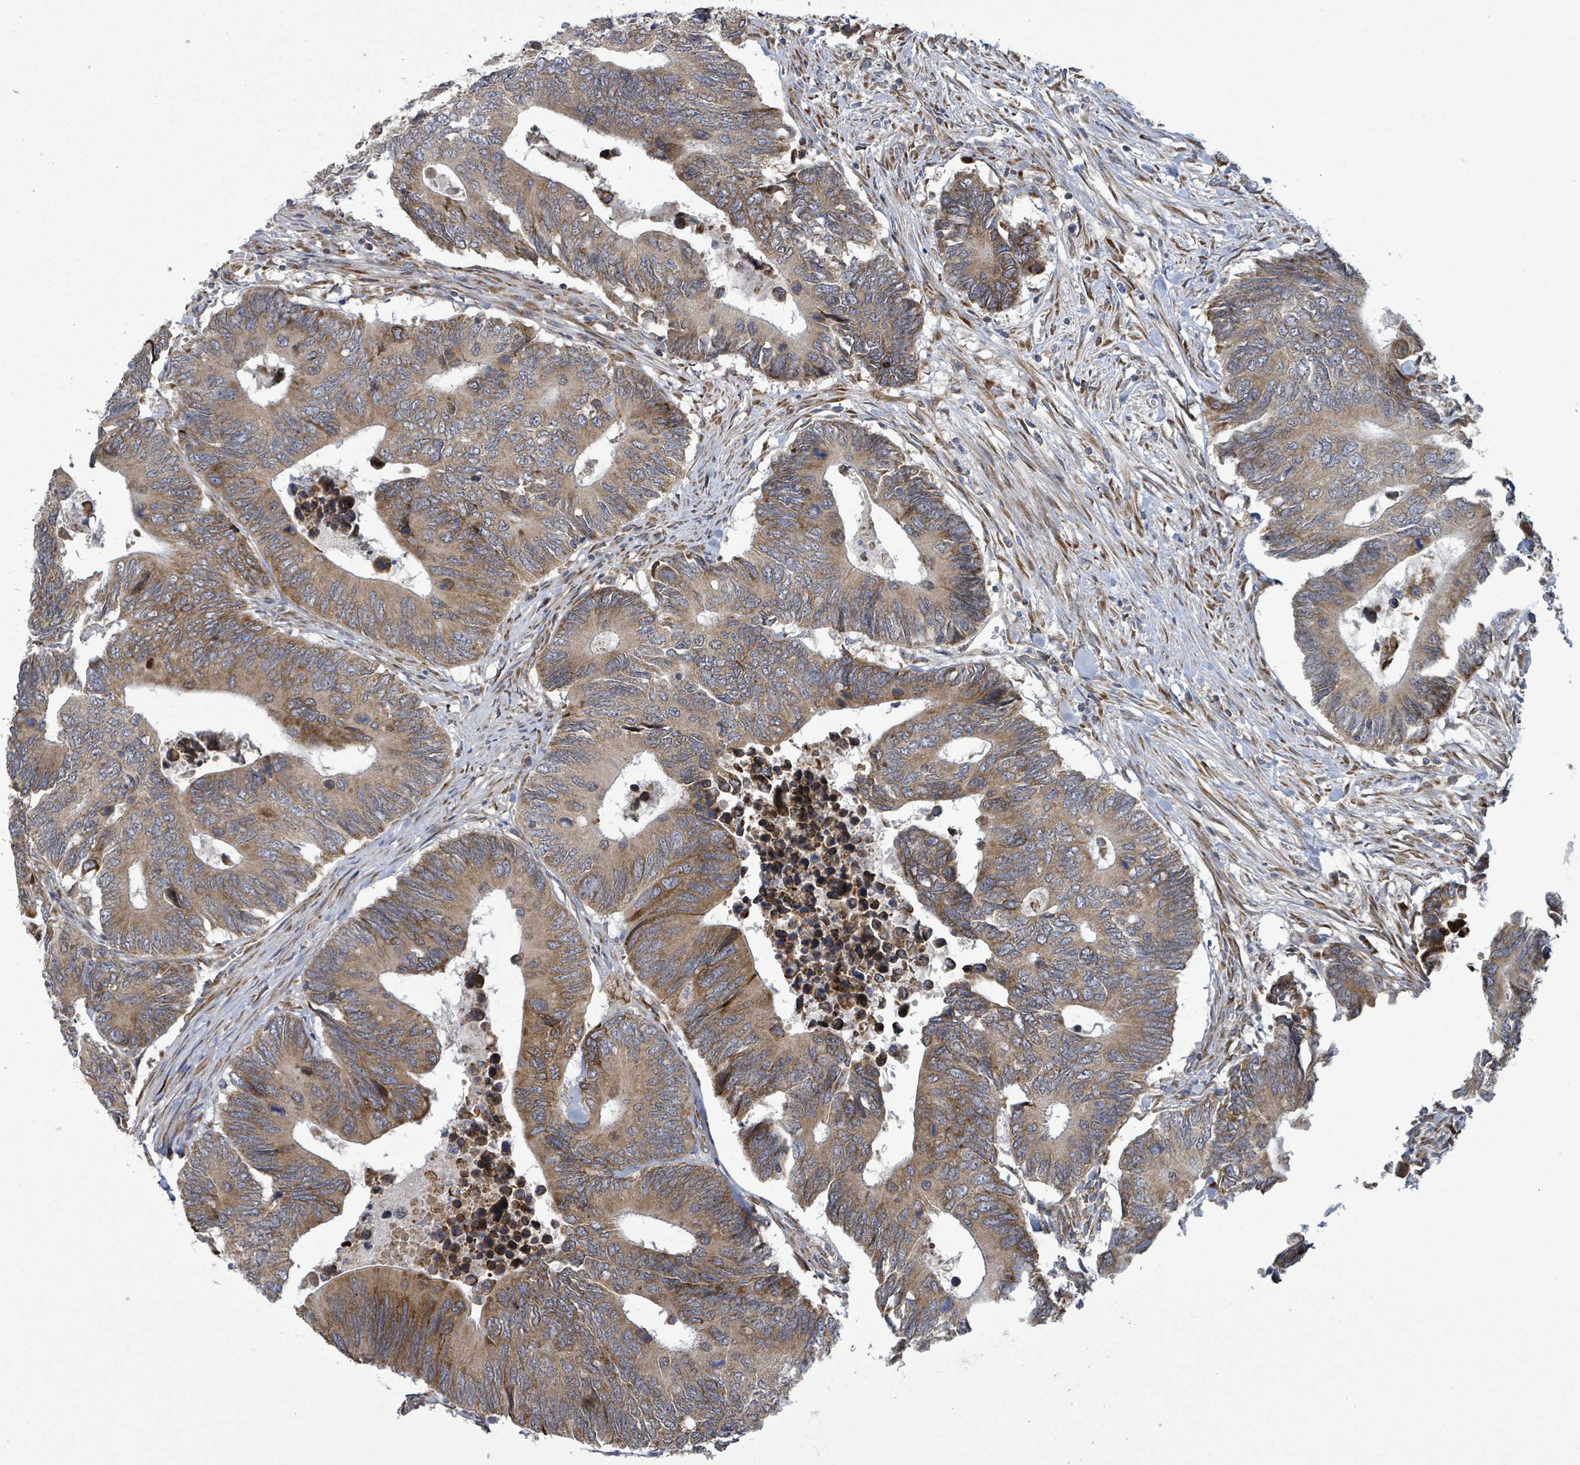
{"staining": {"intensity": "moderate", "quantity": ">75%", "location": "cytoplasmic/membranous"}, "tissue": "colorectal cancer", "cell_type": "Tumor cells", "image_type": "cancer", "snomed": [{"axis": "morphology", "description": "Adenocarcinoma, NOS"}, {"axis": "topography", "description": "Colon"}], "caption": "IHC (DAB) staining of human adenocarcinoma (colorectal) reveals moderate cytoplasmic/membranous protein positivity in about >75% of tumor cells.", "gene": "NOMO1", "patient": {"sex": "male", "age": 87}}